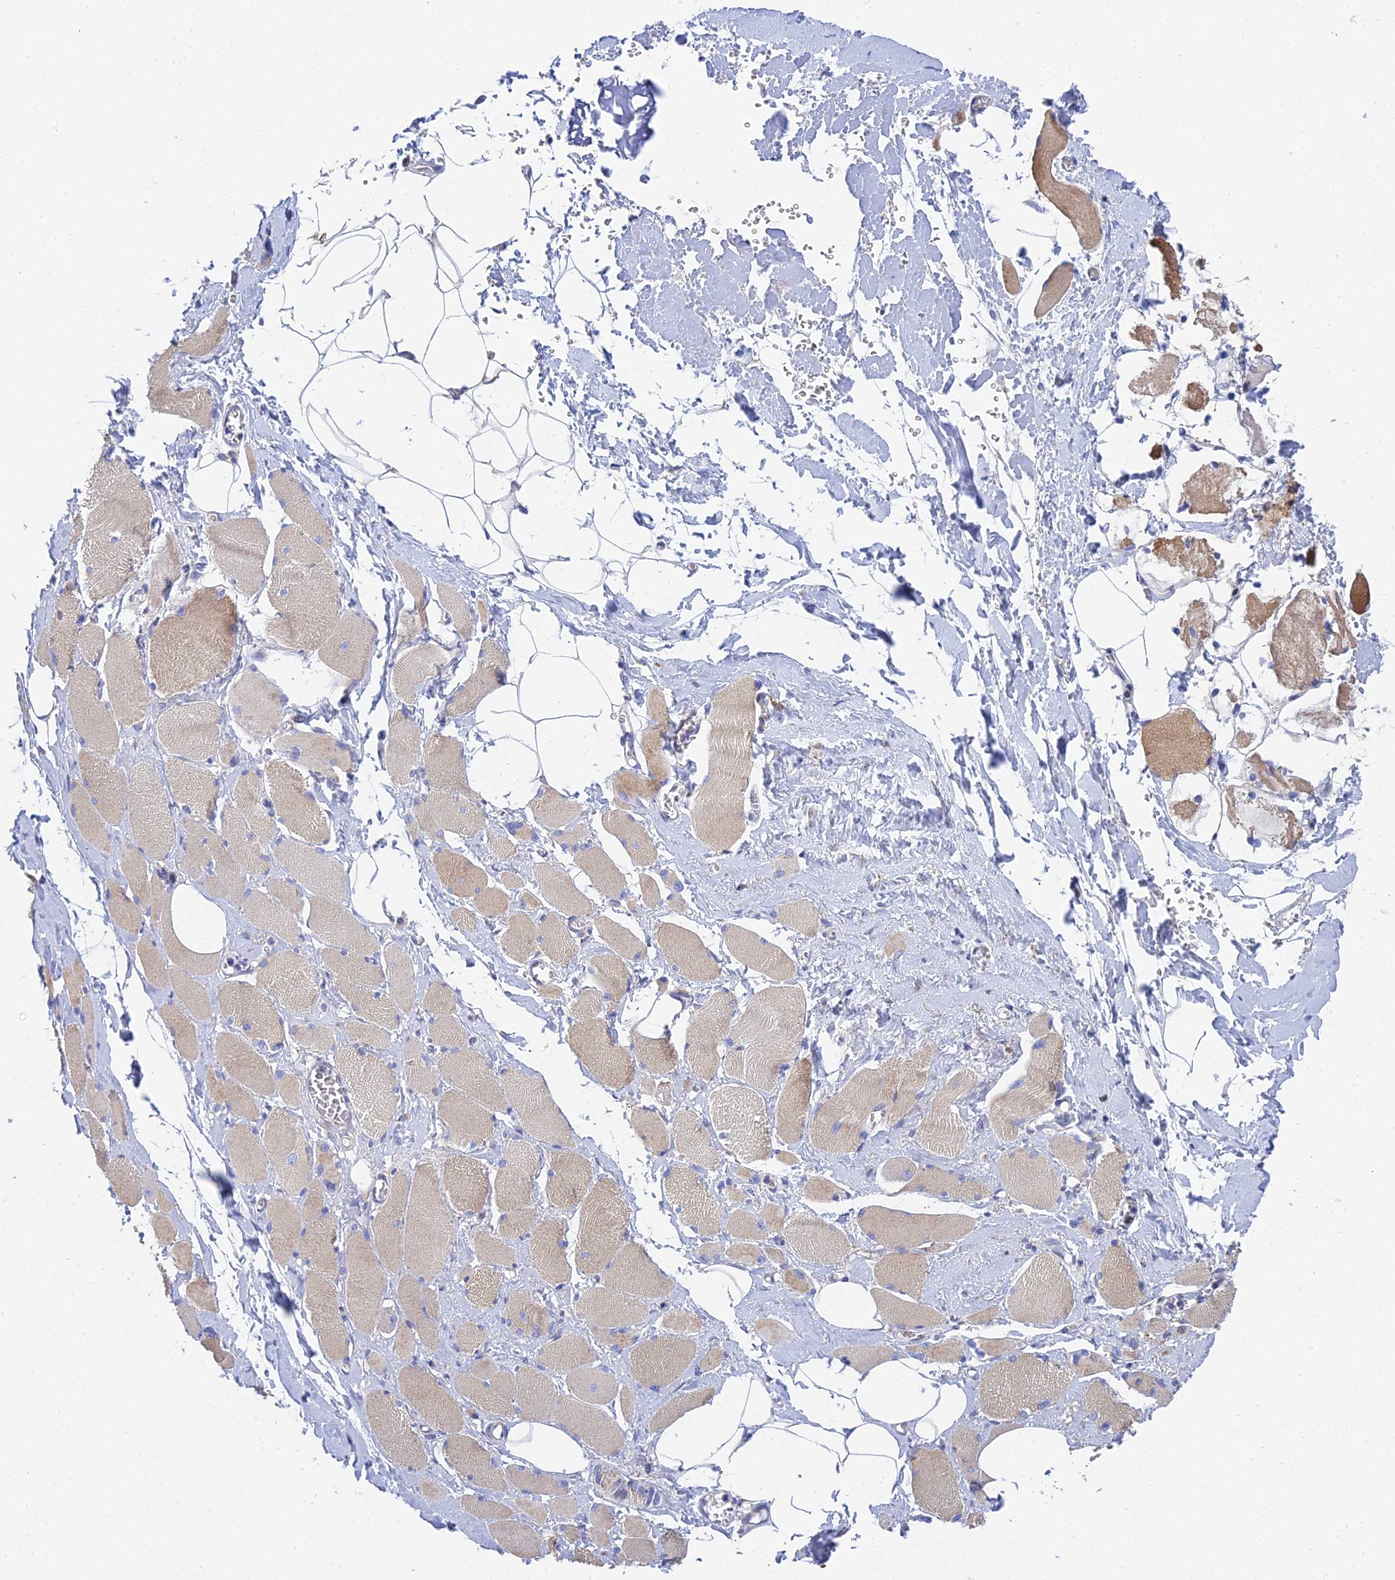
{"staining": {"intensity": "weak", "quantity": ">75%", "location": "cytoplasmic/membranous"}, "tissue": "skeletal muscle", "cell_type": "Myocytes", "image_type": "normal", "snomed": [{"axis": "morphology", "description": "Normal tissue, NOS"}, {"axis": "morphology", "description": "Basal cell carcinoma"}, {"axis": "topography", "description": "Skeletal muscle"}], "caption": "A high-resolution image shows immunohistochemistry staining of normal skeletal muscle, which demonstrates weak cytoplasmic/membranous positivity in approximately >75% of myocytes.", "gene": "CSPG4", "patient": {"sex": "female", "age": 64}}